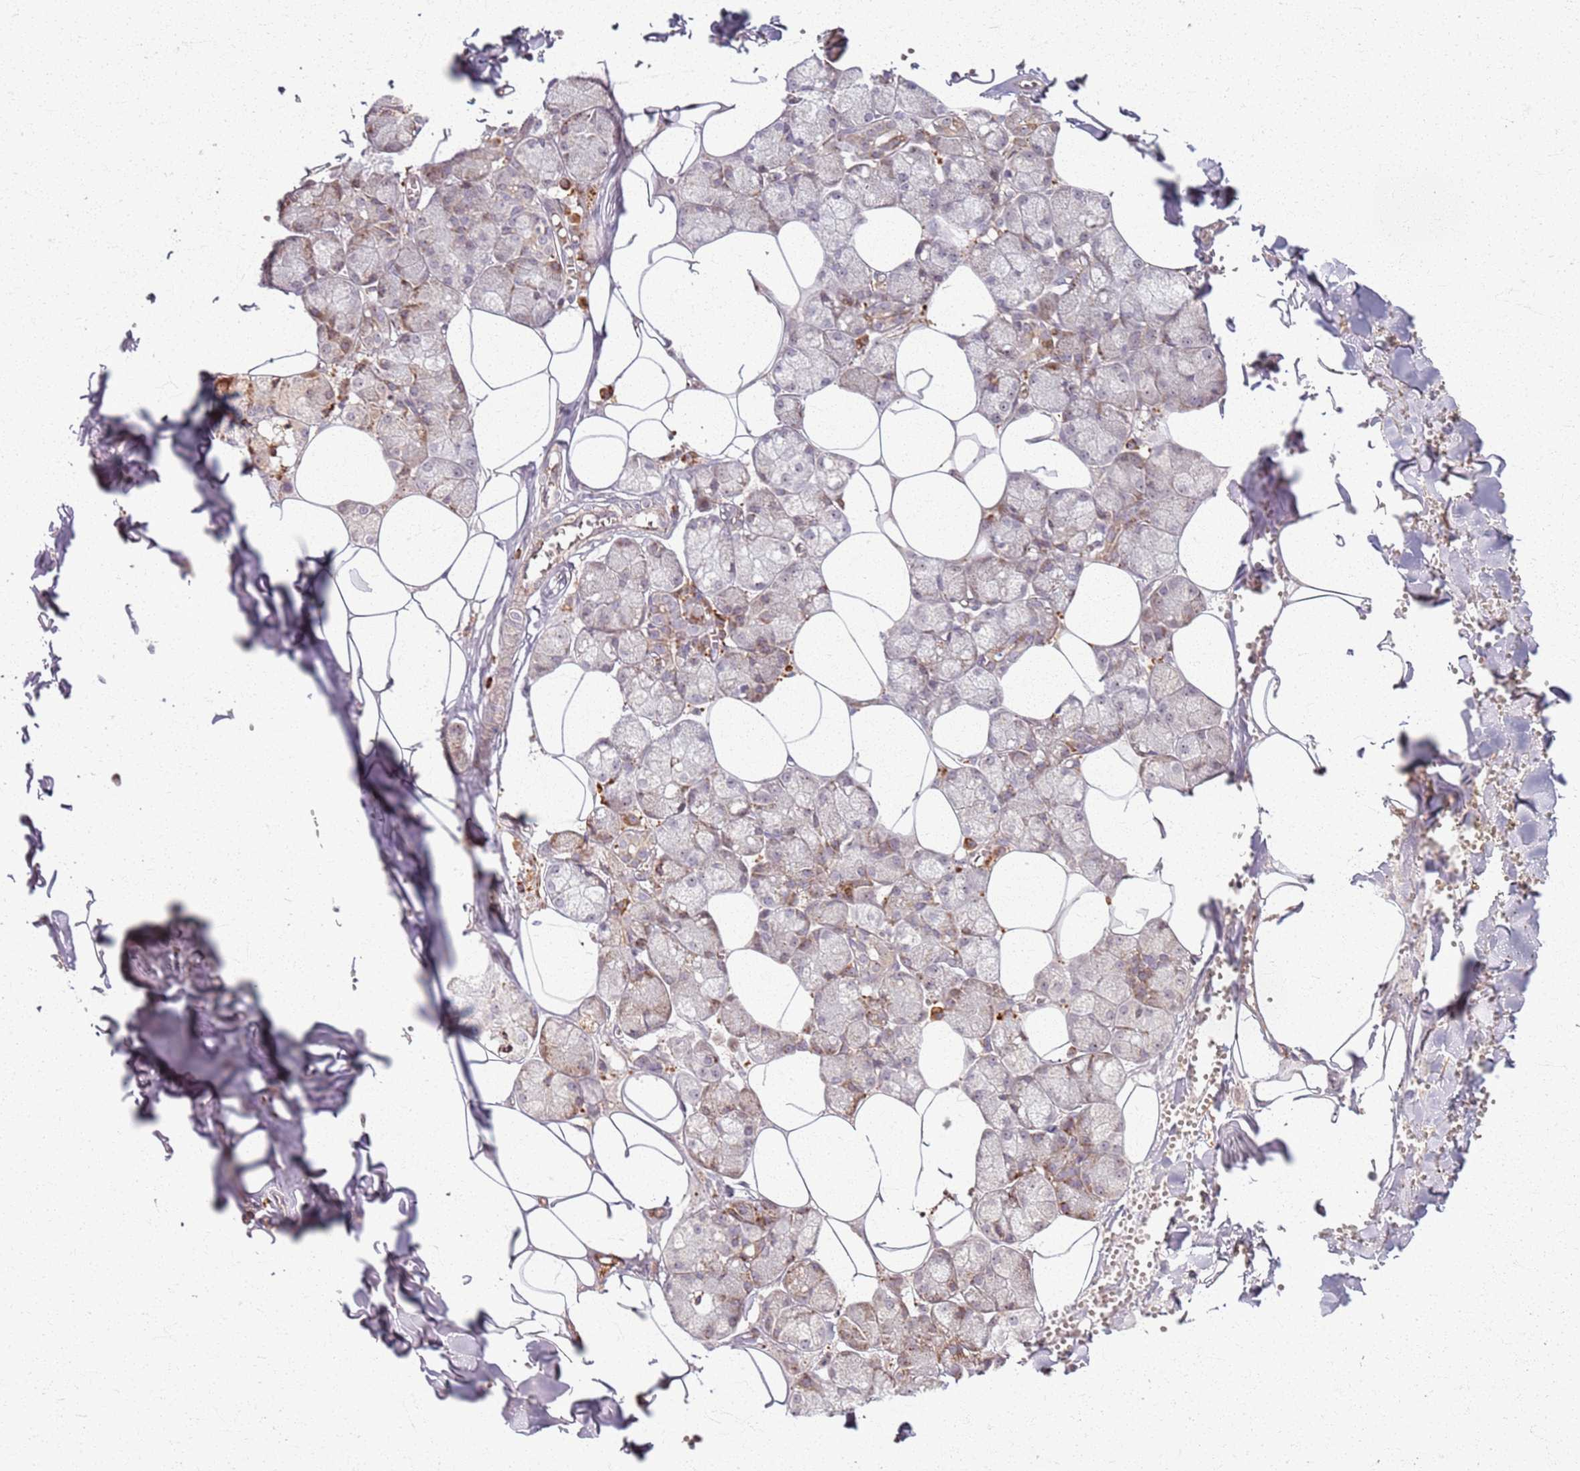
{"staining": {"intensity": "weak", "quantity": "<25%", "location": "cytoplasmic/membranous"}, "tissue": "salivary gland", "cell_type": "Glandular cells", "image_type": "normal", "snomed": [{"axis": "morphology", "description": "Normal tissue, NOS"}, {"axis": "topography", "description": "Salivary gland"}], "caption": "Image shows no significant protein positivity in glandular cells of unremarkable salivary gland. The staining is performed using DAB (3,3'-diaminobenzidine) brown chromogen with nuclei counter-stained in using hematoxylin.", "gene": "KRI1", "patient": {"sex": "male", "age": 62}}